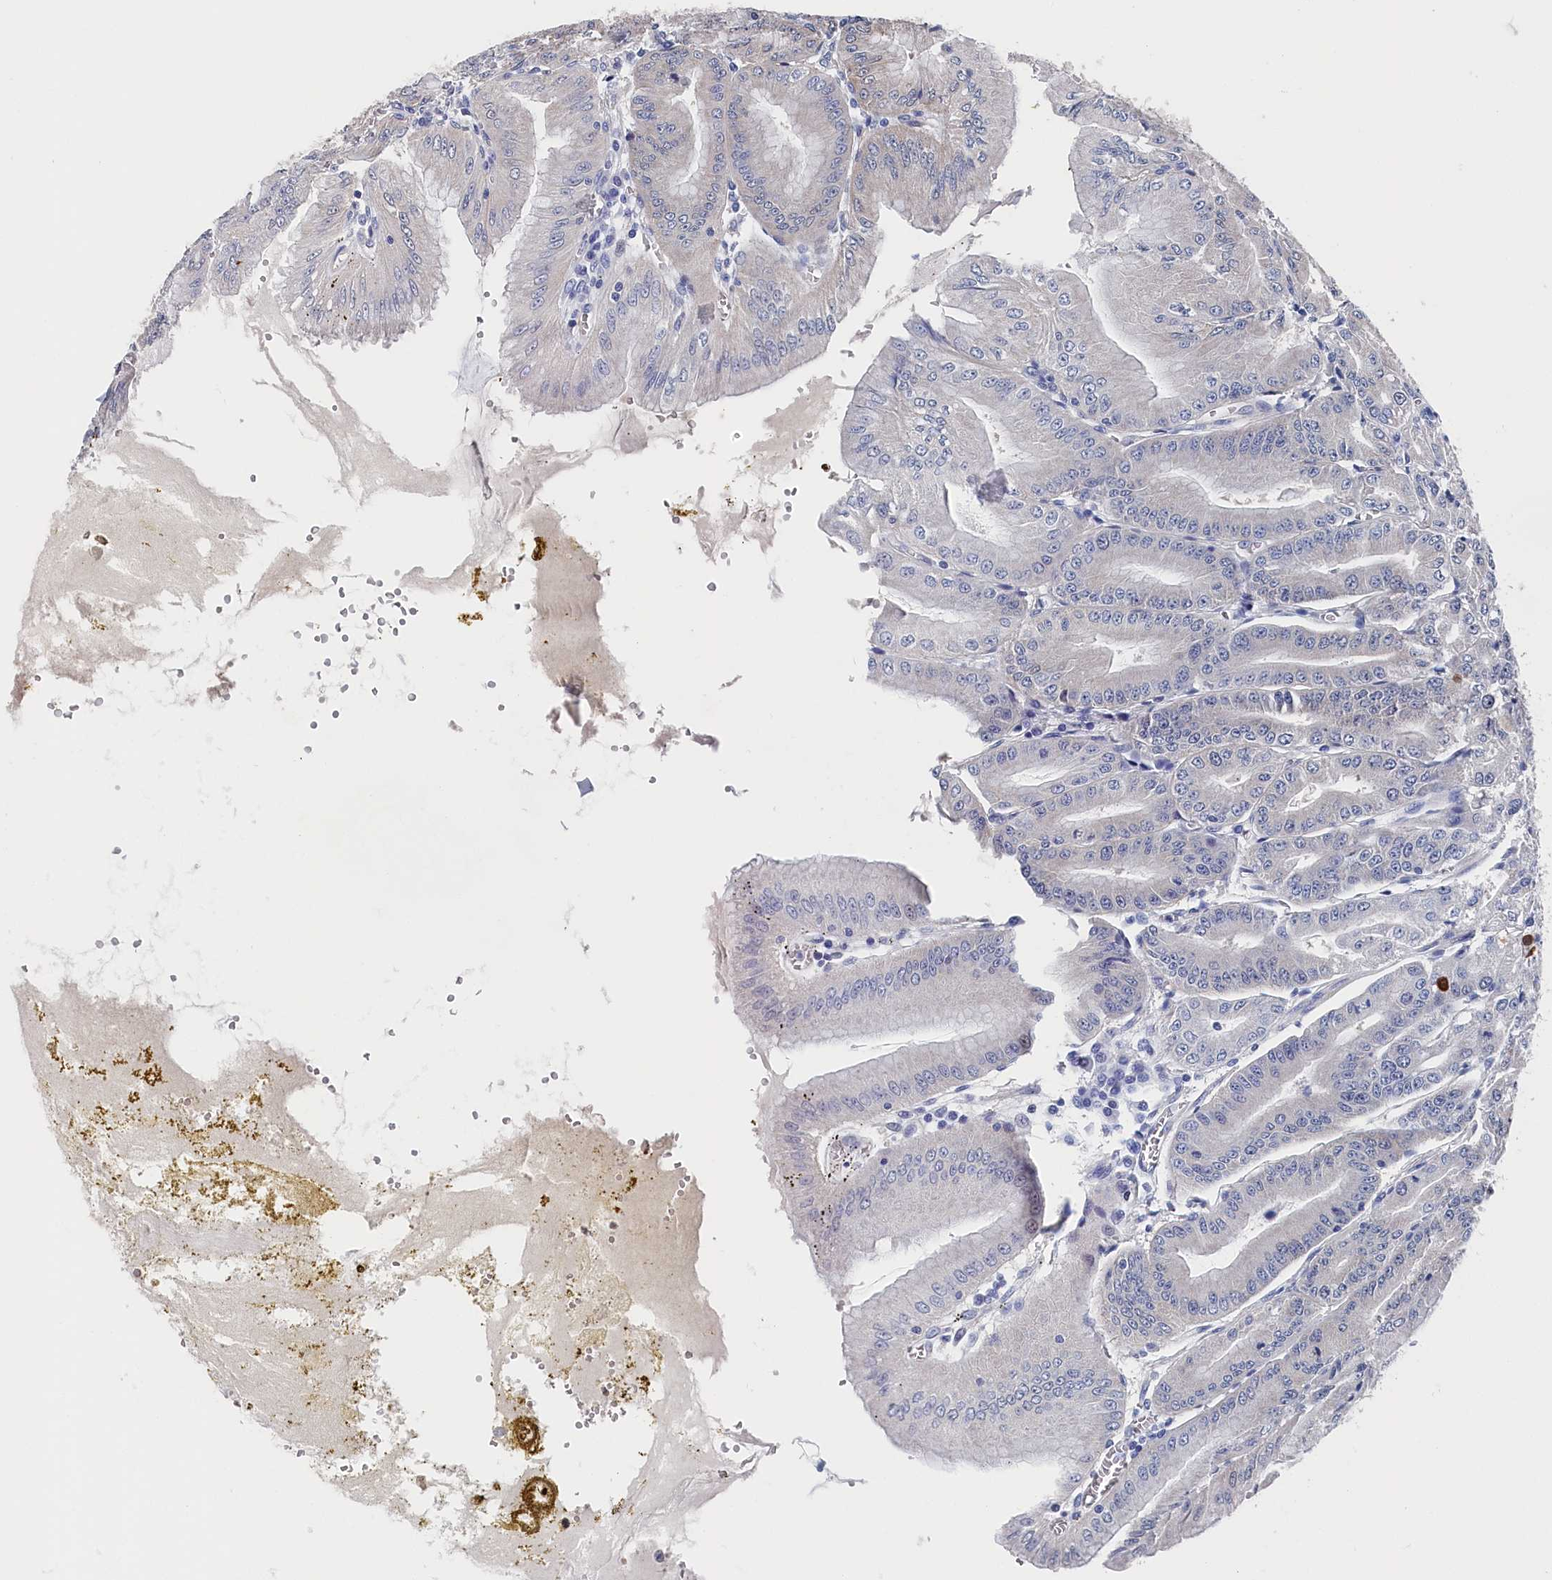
{"staining": {"intensity": "weak", "quantity": "<25%", "location": "cytoplasmic/membranous"}, "tissue": "stomach", "cell_type": "Glandular cells", "image_type": "normal", "snomed": [{"axis": "morphology", "description": "Normal tissue, NOS"}, {"axis": "topography", "description": "Stomach, upper"}, {"axis": "topography", "description": "Stomach, lower"}], "caption": "Immunohistochemistry (IHC) of benign human stomach demonstrates no staining in glandular cells.", "gene": "BHMT", "patient": {"sex": "male", "age": 71}}